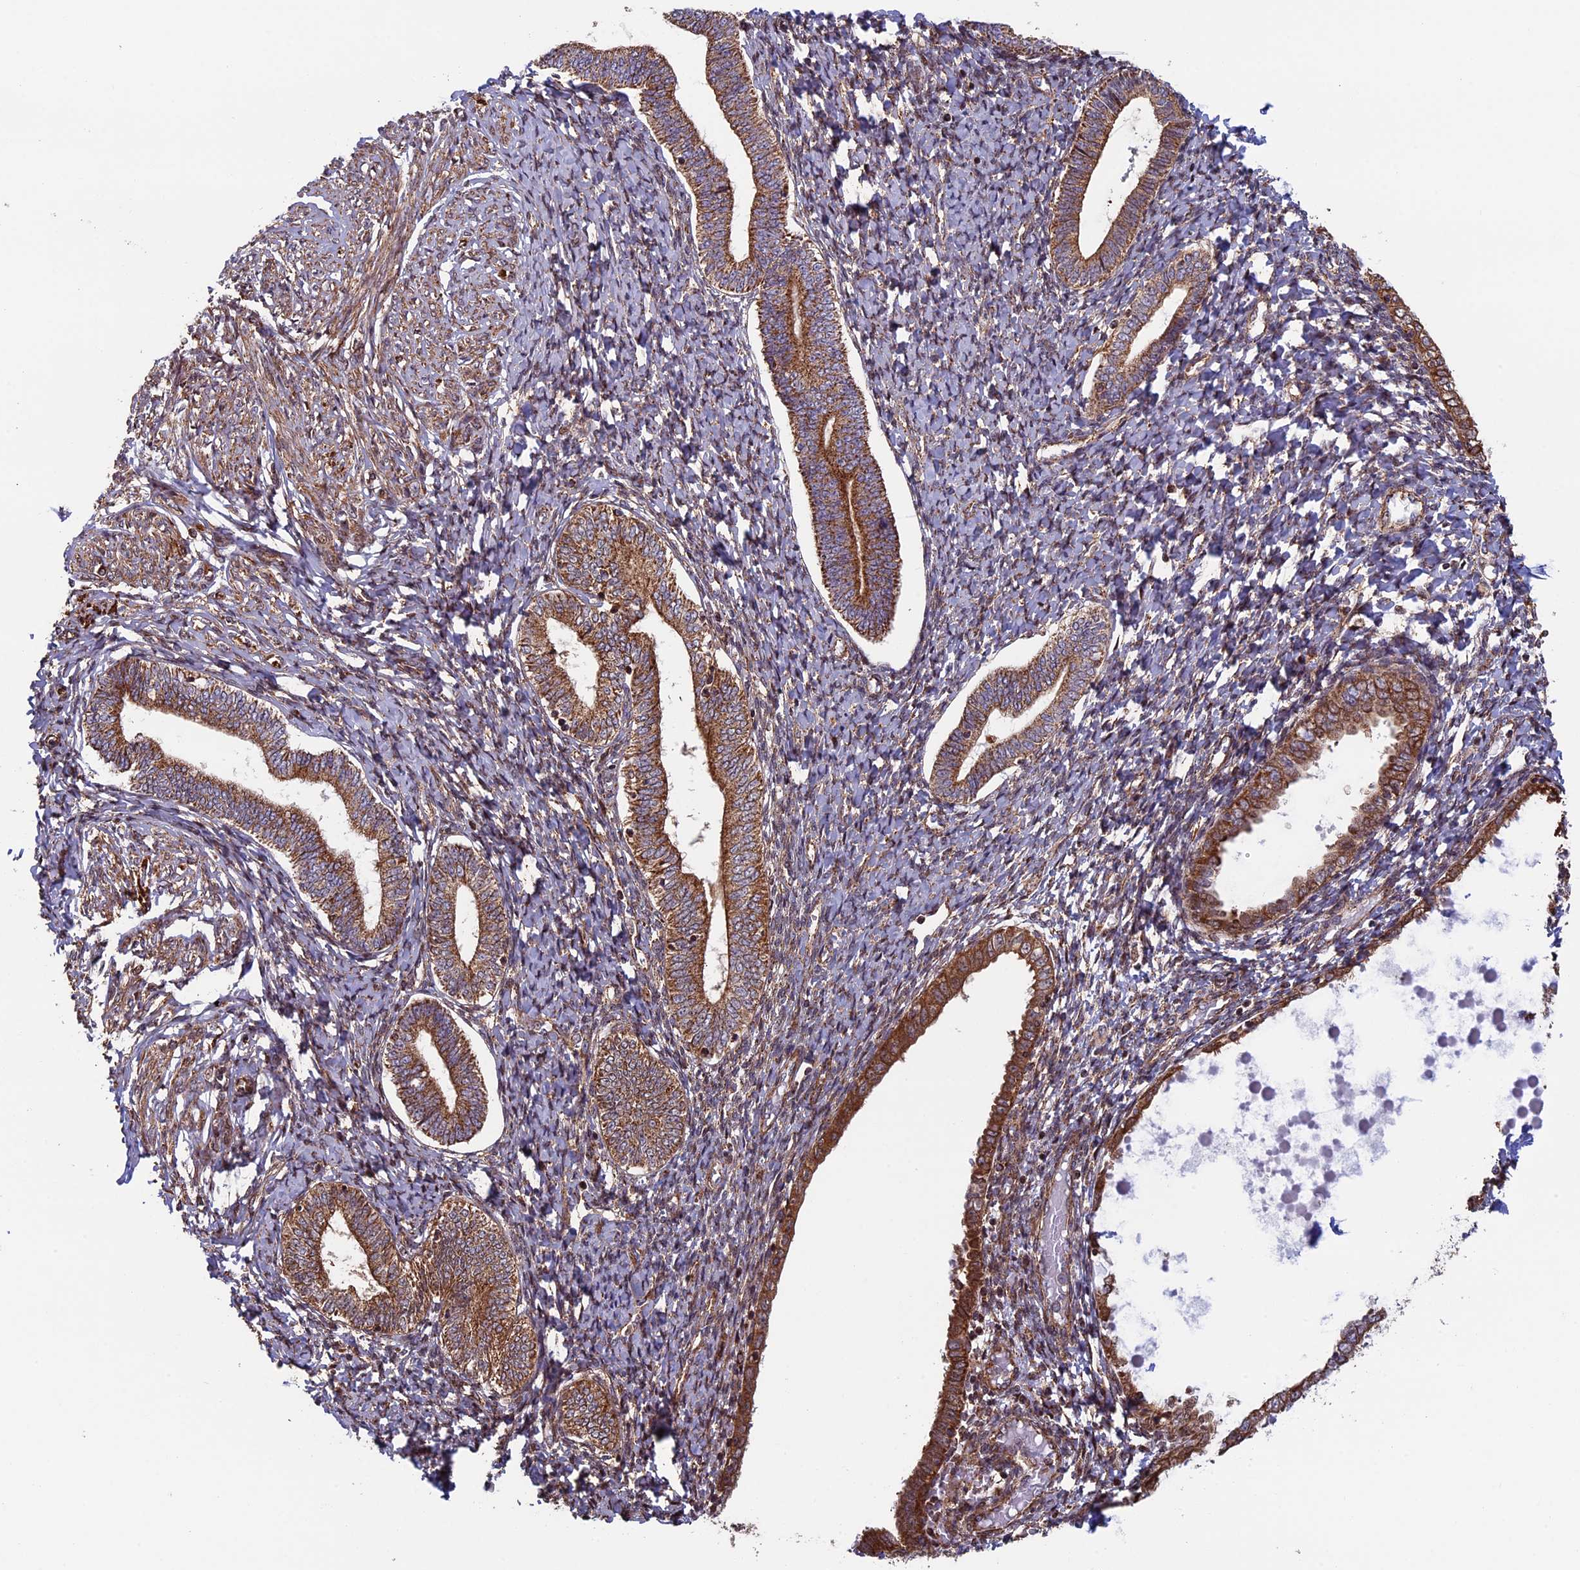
{"staining": {"intensity": "moderate", "quantity": ">75%", "location": "cytoplasmic/membranous"}, "tissue": "endometrium", "cell_type": "Cells in endometrial stroma", "image_type": "normal", "snomed": [{"axis": "morphology", "description": "Normal tissue, NOS"}, {"axis": "topography", "description": "Endometrium"}], "caption": "This is an image of immunohistochemistry staining of unremarkable endometrium, which shows moderate staining in the cytoplasmic/membranous of cells in endometrial stroma.", "gene": "CCDC8", "patient": {"sex": "female", "age": 72}}